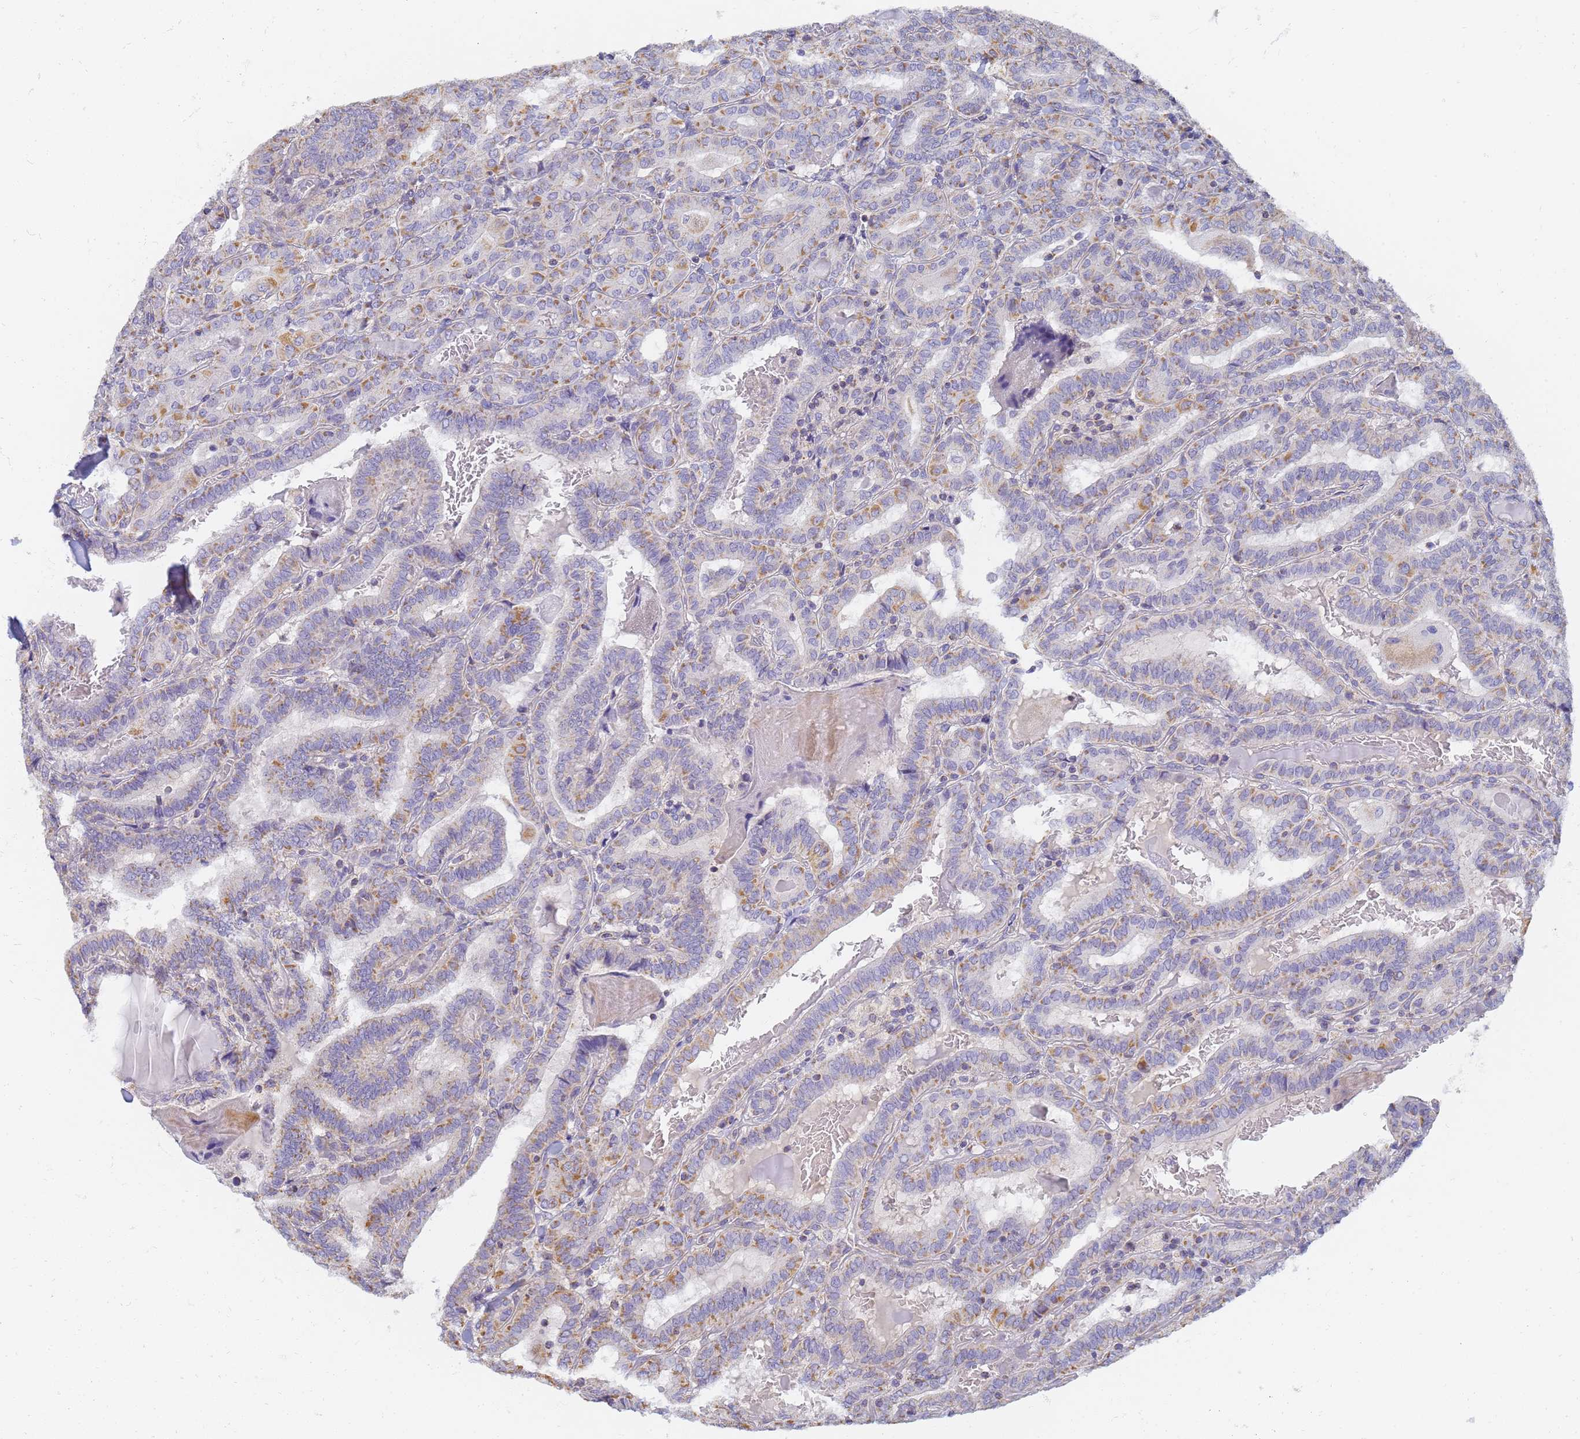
{"staining": {"intensity": "moderate", "quantity": "25%-75%", "location": "cytoplasmic/membranous"}, "tissue": "thyroid cancer", "cell_type": "Tumor cells", "image_type": "cancer", "snomed": [{"axis": "morphology", "description": "Papillary adenocarcinoma, NOS"}, {"axis": "topography", "description": "Thyroid gland"}], "caption": "Immunohistochemical staining of human thyroid cancer reveals medium levels of moderate cytoplasmic/membranous protein expression in approximately 25%-75% of tumor cells. (Brightfield microscopy of DAB IHC at high magnification).", "gene": "UTP23", "patient": {"sex": "female", "age": 72}}